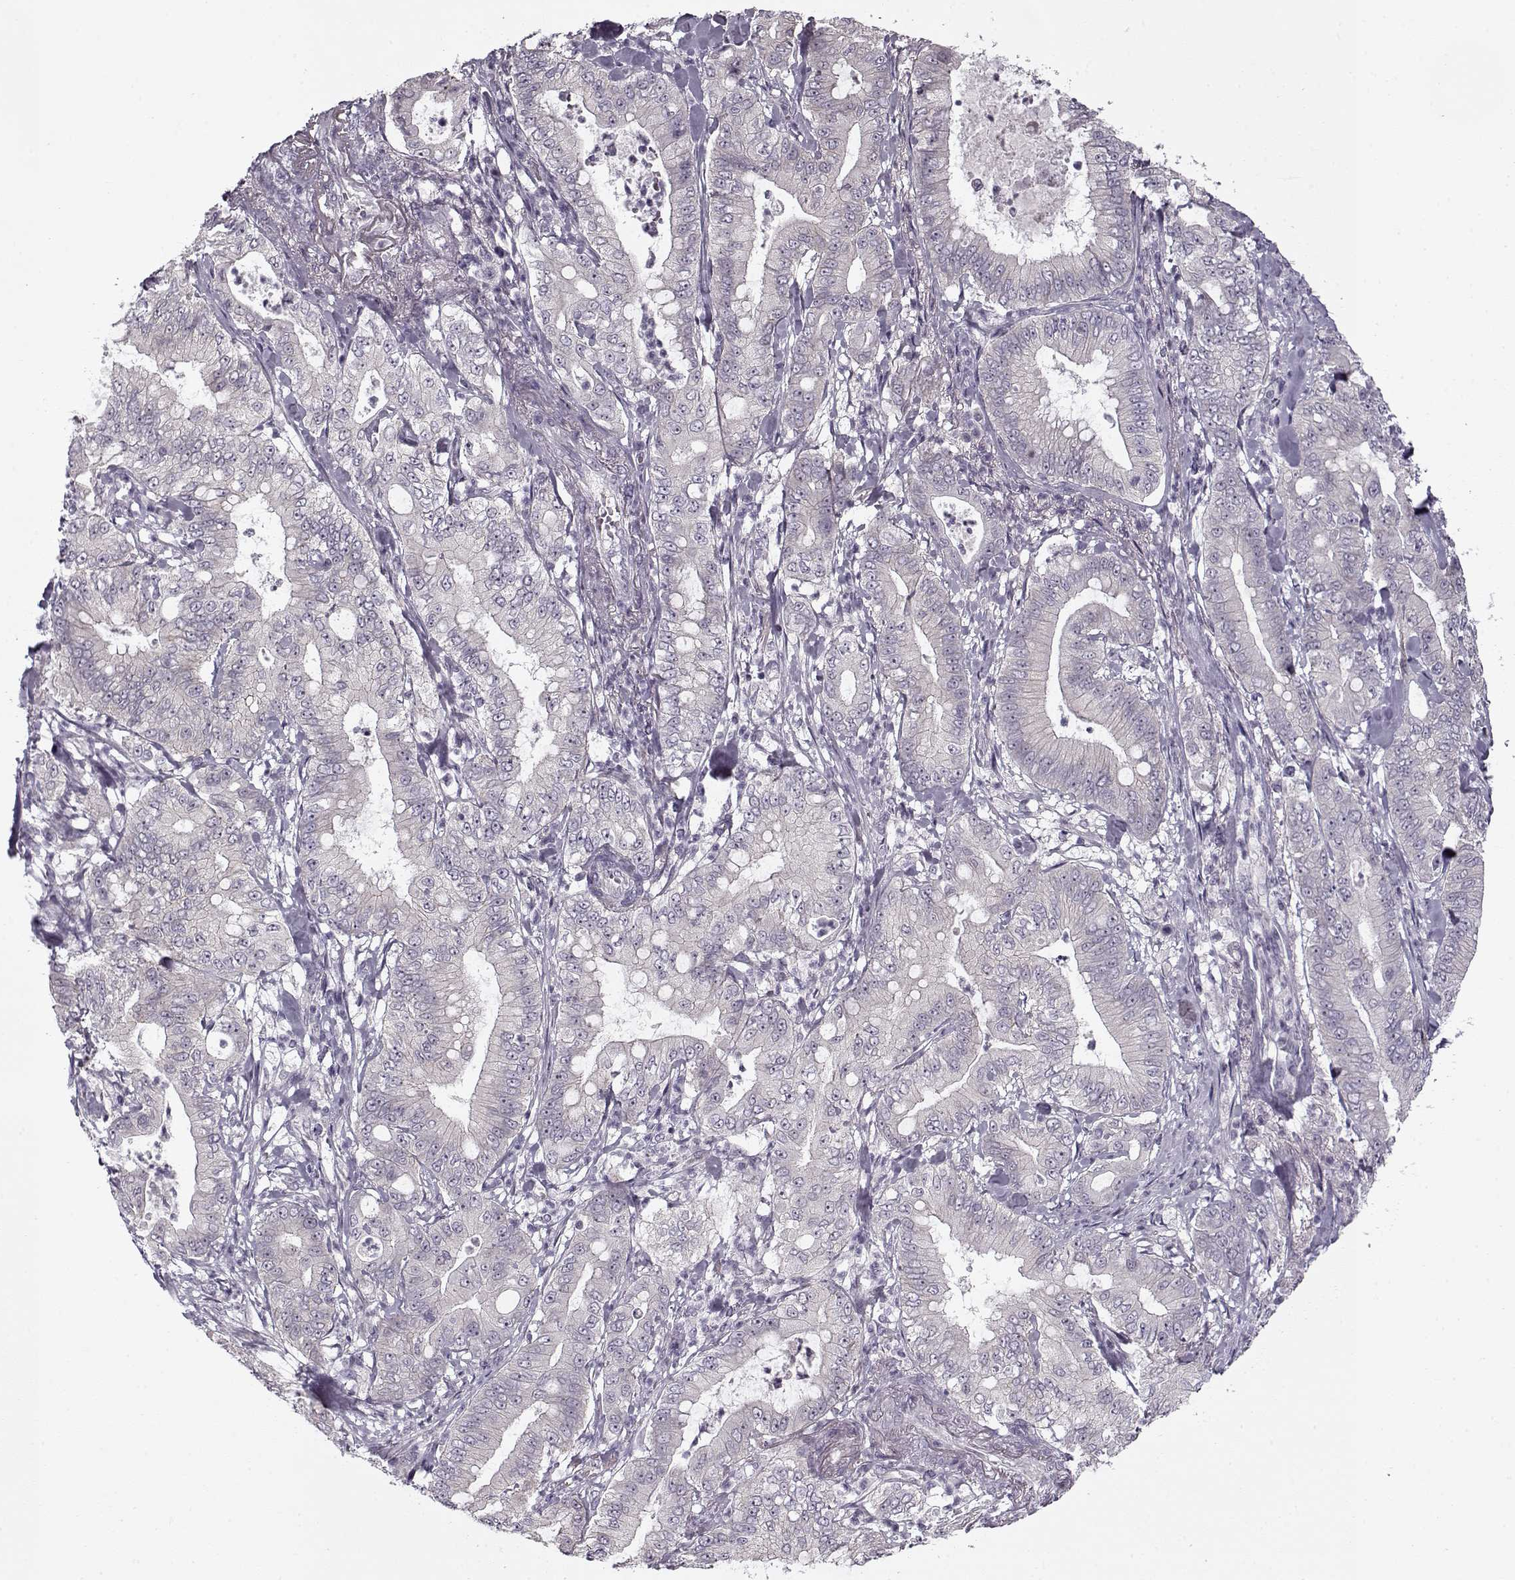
{"staining": {"intensity": "negative", "quantity": "none", "location": "none"}, "tissue": "pancreatic cancer", "cell_type": "Tumor cells", "image_type": "cancer", "snomed": [{"axis": "morphology", "description": "Adenocarcinoma, NOS"}, {"axis": "topography", "description": "Pancreas"}], "caption": "This is an immunohistochemistry micrograph of pancreatic adenocarcinoma. There is no expression in tumor cells.", "gene": "PNMT", "patient": {"sex": "male", "age": 71}}